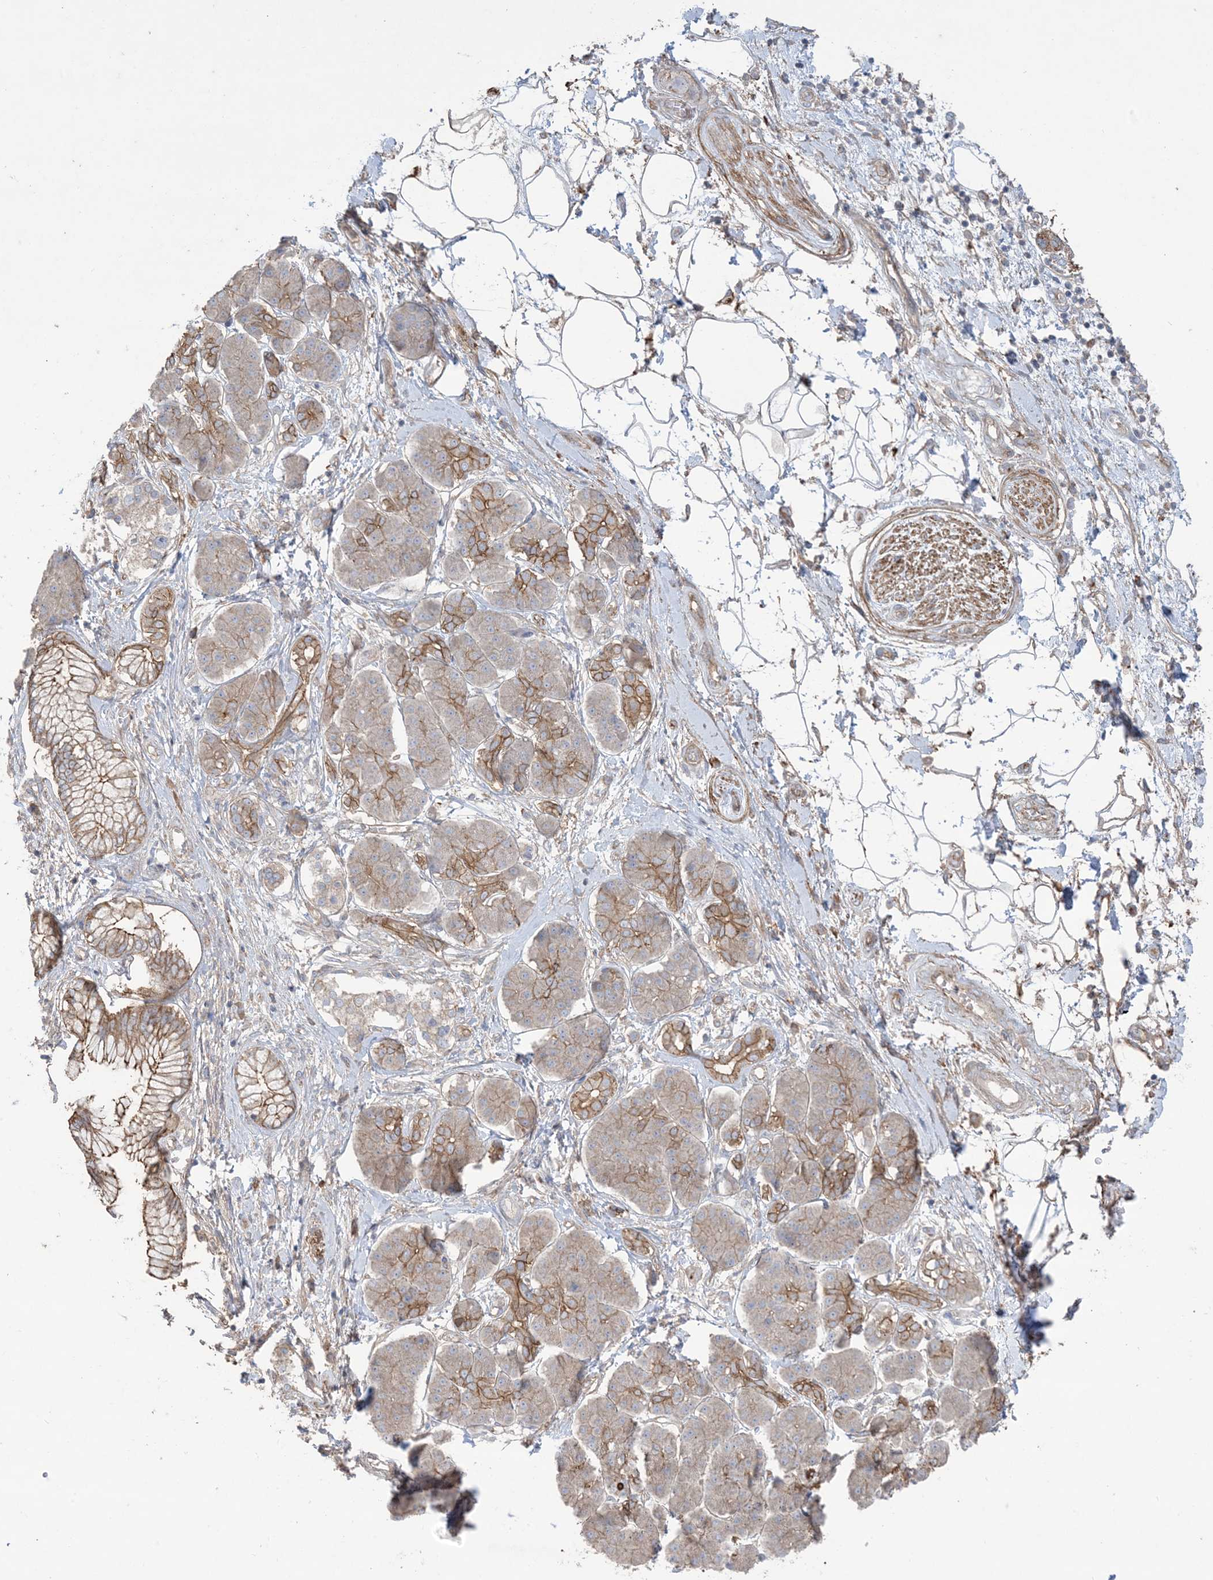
{"staining": {"intensity": "moderate", "quantity": ">75%", "location": "cytoplasmic/membranous"}, "tissue": "pancreatic cancer", "cell_type": "Tumor cells", "image_type": "cancer", "snomed": [{"axis": "morphology", "description": "Adenocarcinoma, NOS"}, {"axis": "topography", "description": "Pancreas"}], "caption": "A micrograph of human pancreatic cancer (adenocarcinoma) stained for a protein shows moderate cytoplasmic/membranous brown staining in tumor cells. (brown staining indicates protein expression, while blue staining denotes nuclei).", "gene": "CCNY", "patient": {"sex": "female", "age": 73}}